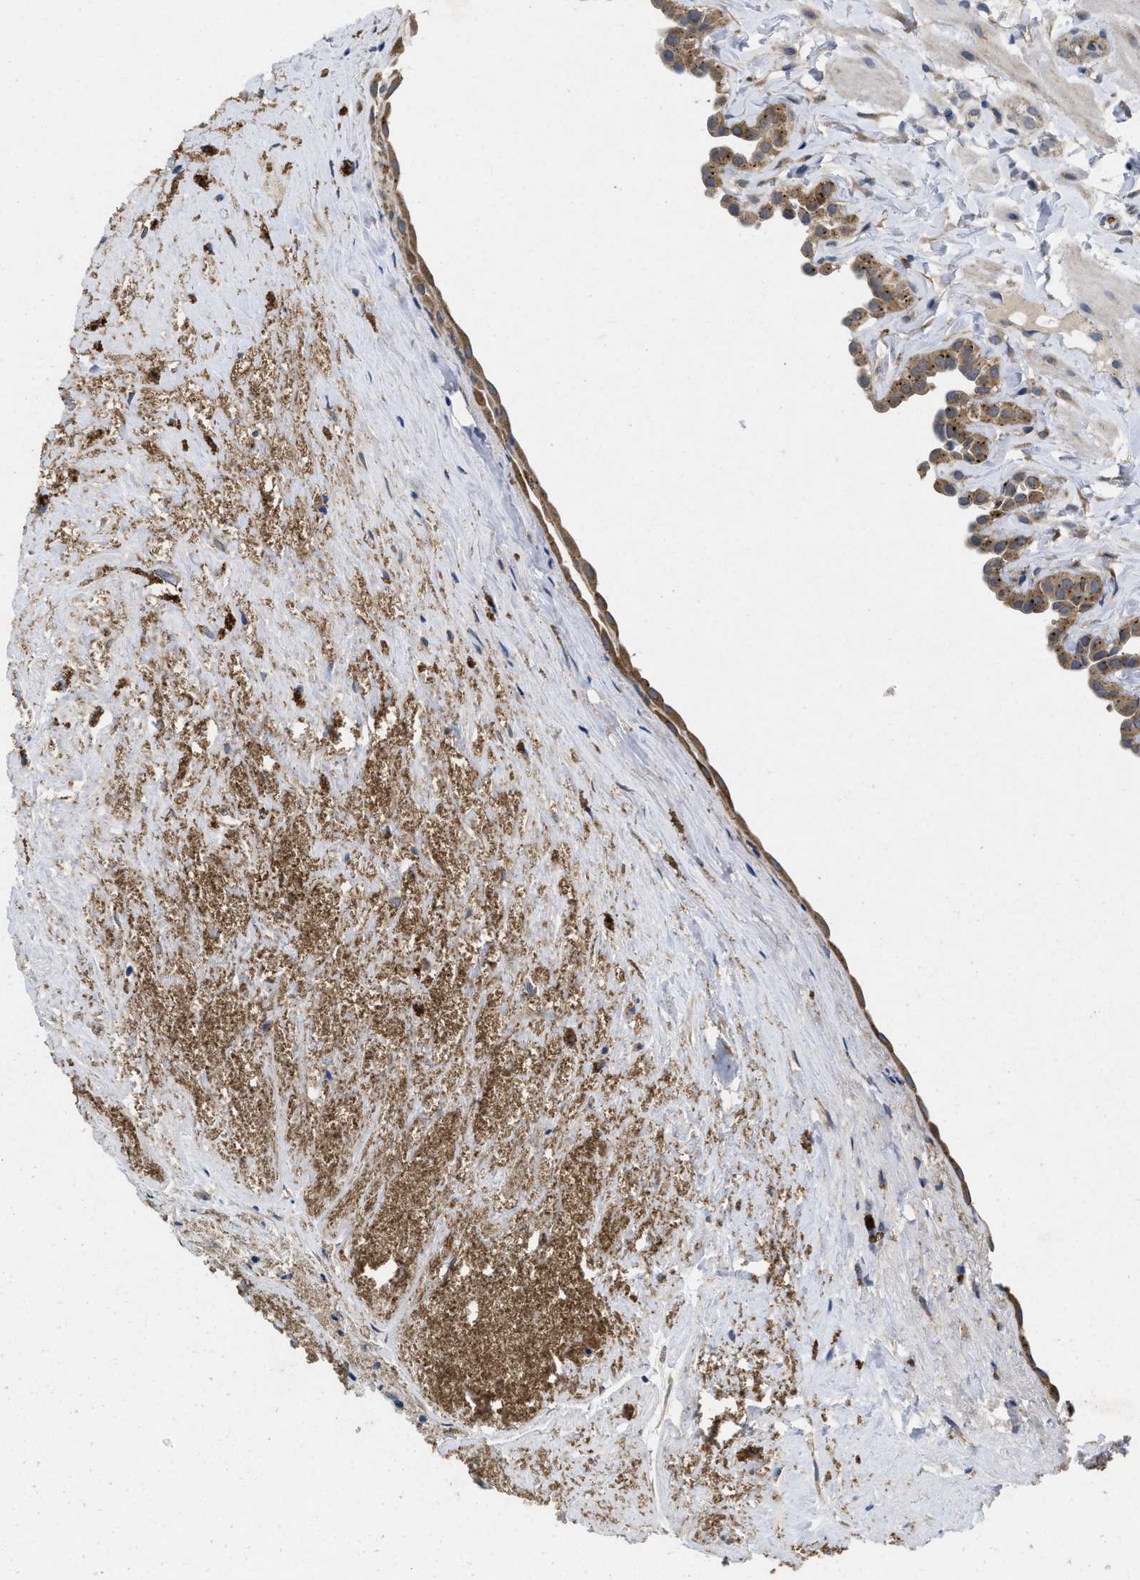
{"staining": {"intensity": "strong", "quantity": ">75%", "location": "cytoplasmic/membranous"}, "tissue": "fallopian tube", "cell_type": "Glandular cells", "image_type": "normal", "snomed": [{"axis": "morphology", "description": "Normal tissue, NOS"}, {"axis": "topography", "description": "Fallopian tube"}, {"axis": "topography", "description": "Placenta"}], "caption": "Immunohistochemistry (IHC) photomicrograph of normal fallopian tube: human fallopian tube stained using immunohistochemistry shows high levels of strong protein expression localized specifically in the cytoplasmic/membranous of glandular cells, appearing as a cytoplasmic/membranous brown color.", "gene": "PKD2", "patient": {"sex": "female", "age": 34}}